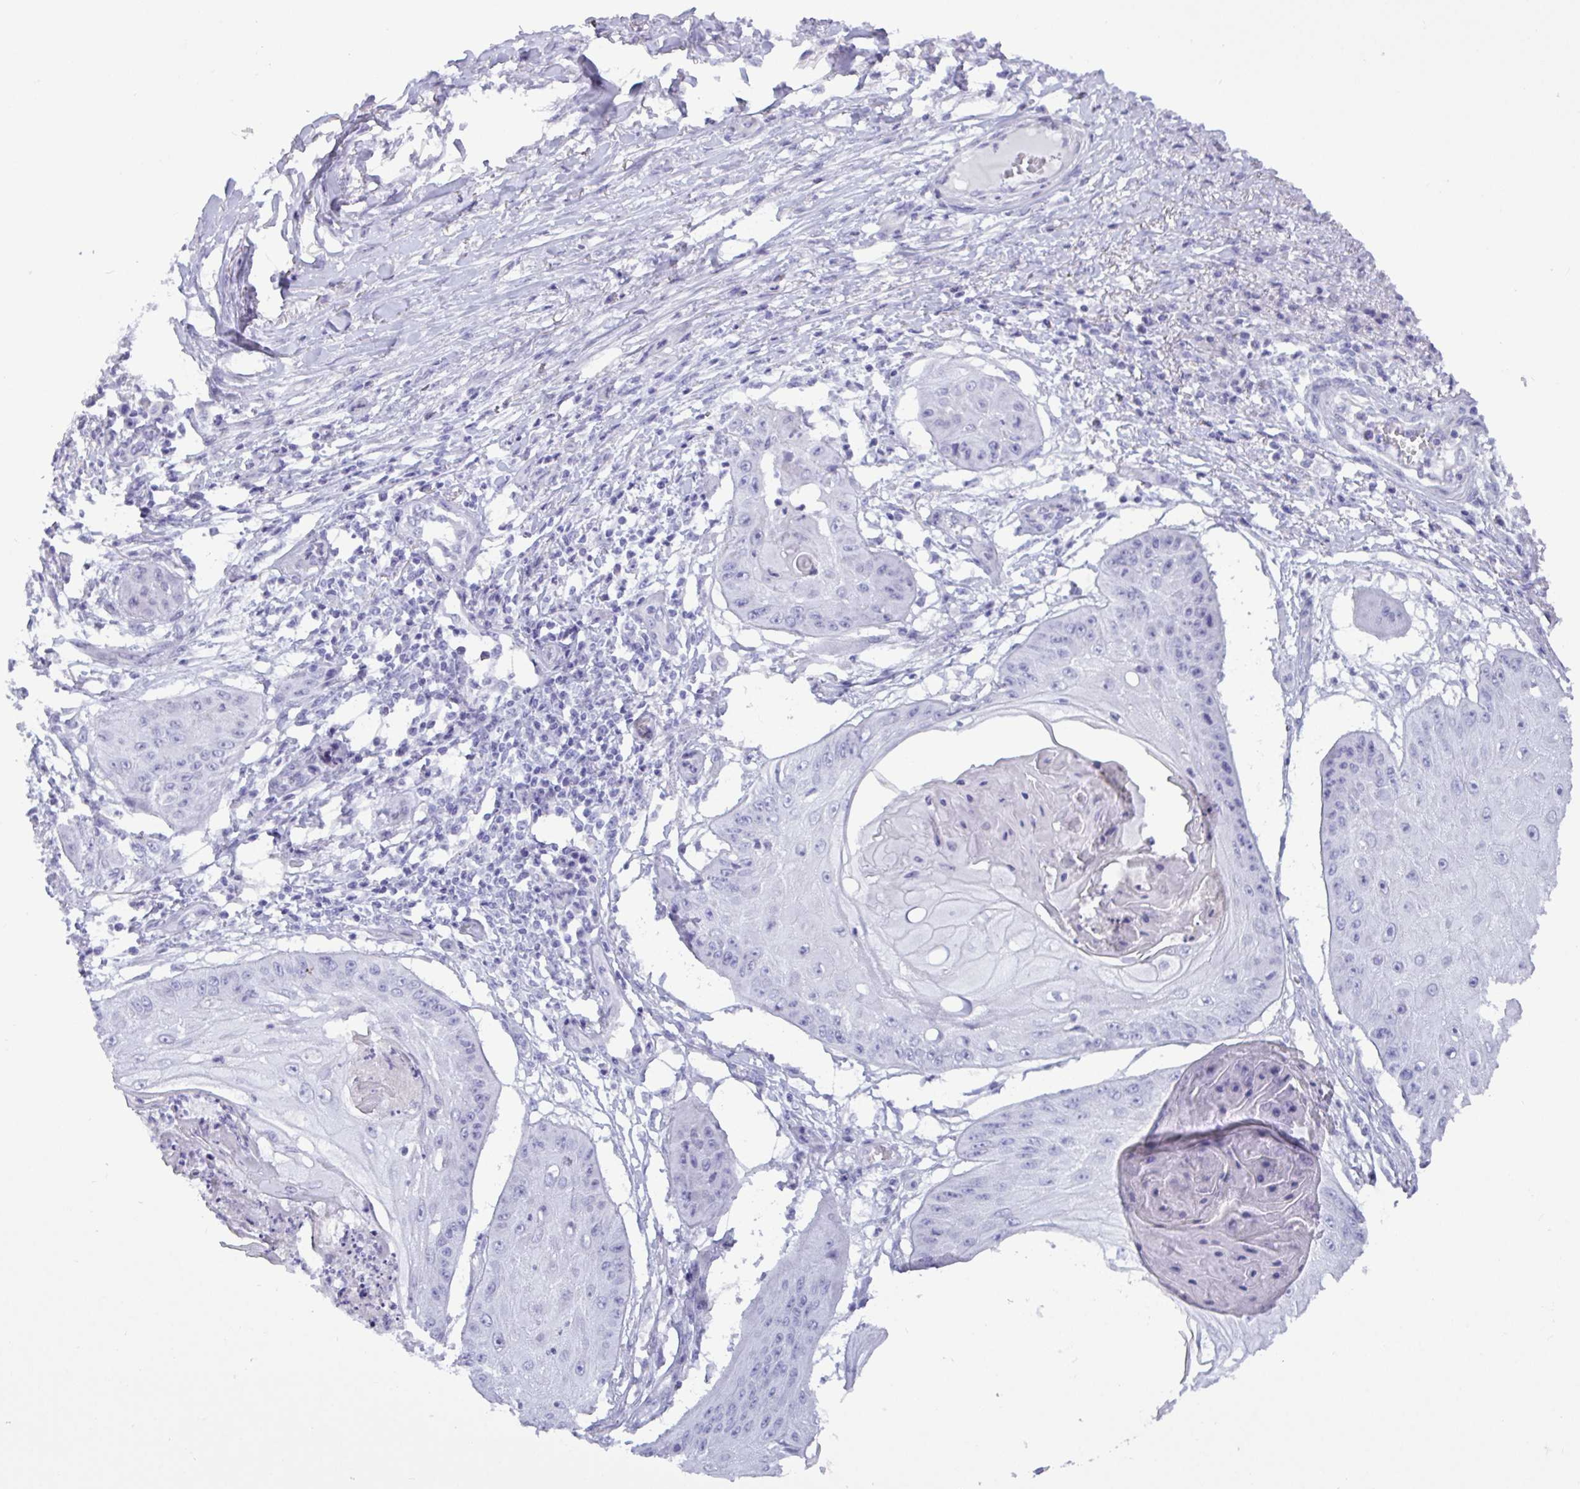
{"staining": {"intensity": "negative", "quantity": "none", "location": "none"}, "tissue": "skin cancer", "cell_type": "Tumor cells", "image_type": "cancer", "snomed": [{"axis": "morphology", "description": "Squamous cell carcinoma, NOS"}, {"axis": "topography", "description": "Skin"}], "caption": "The image displays no staining of tumor cells in skin cancer (squamous cell carcinoma).", "gene": "C4orf33", "patient": {"sex": "male", "age": 70}}